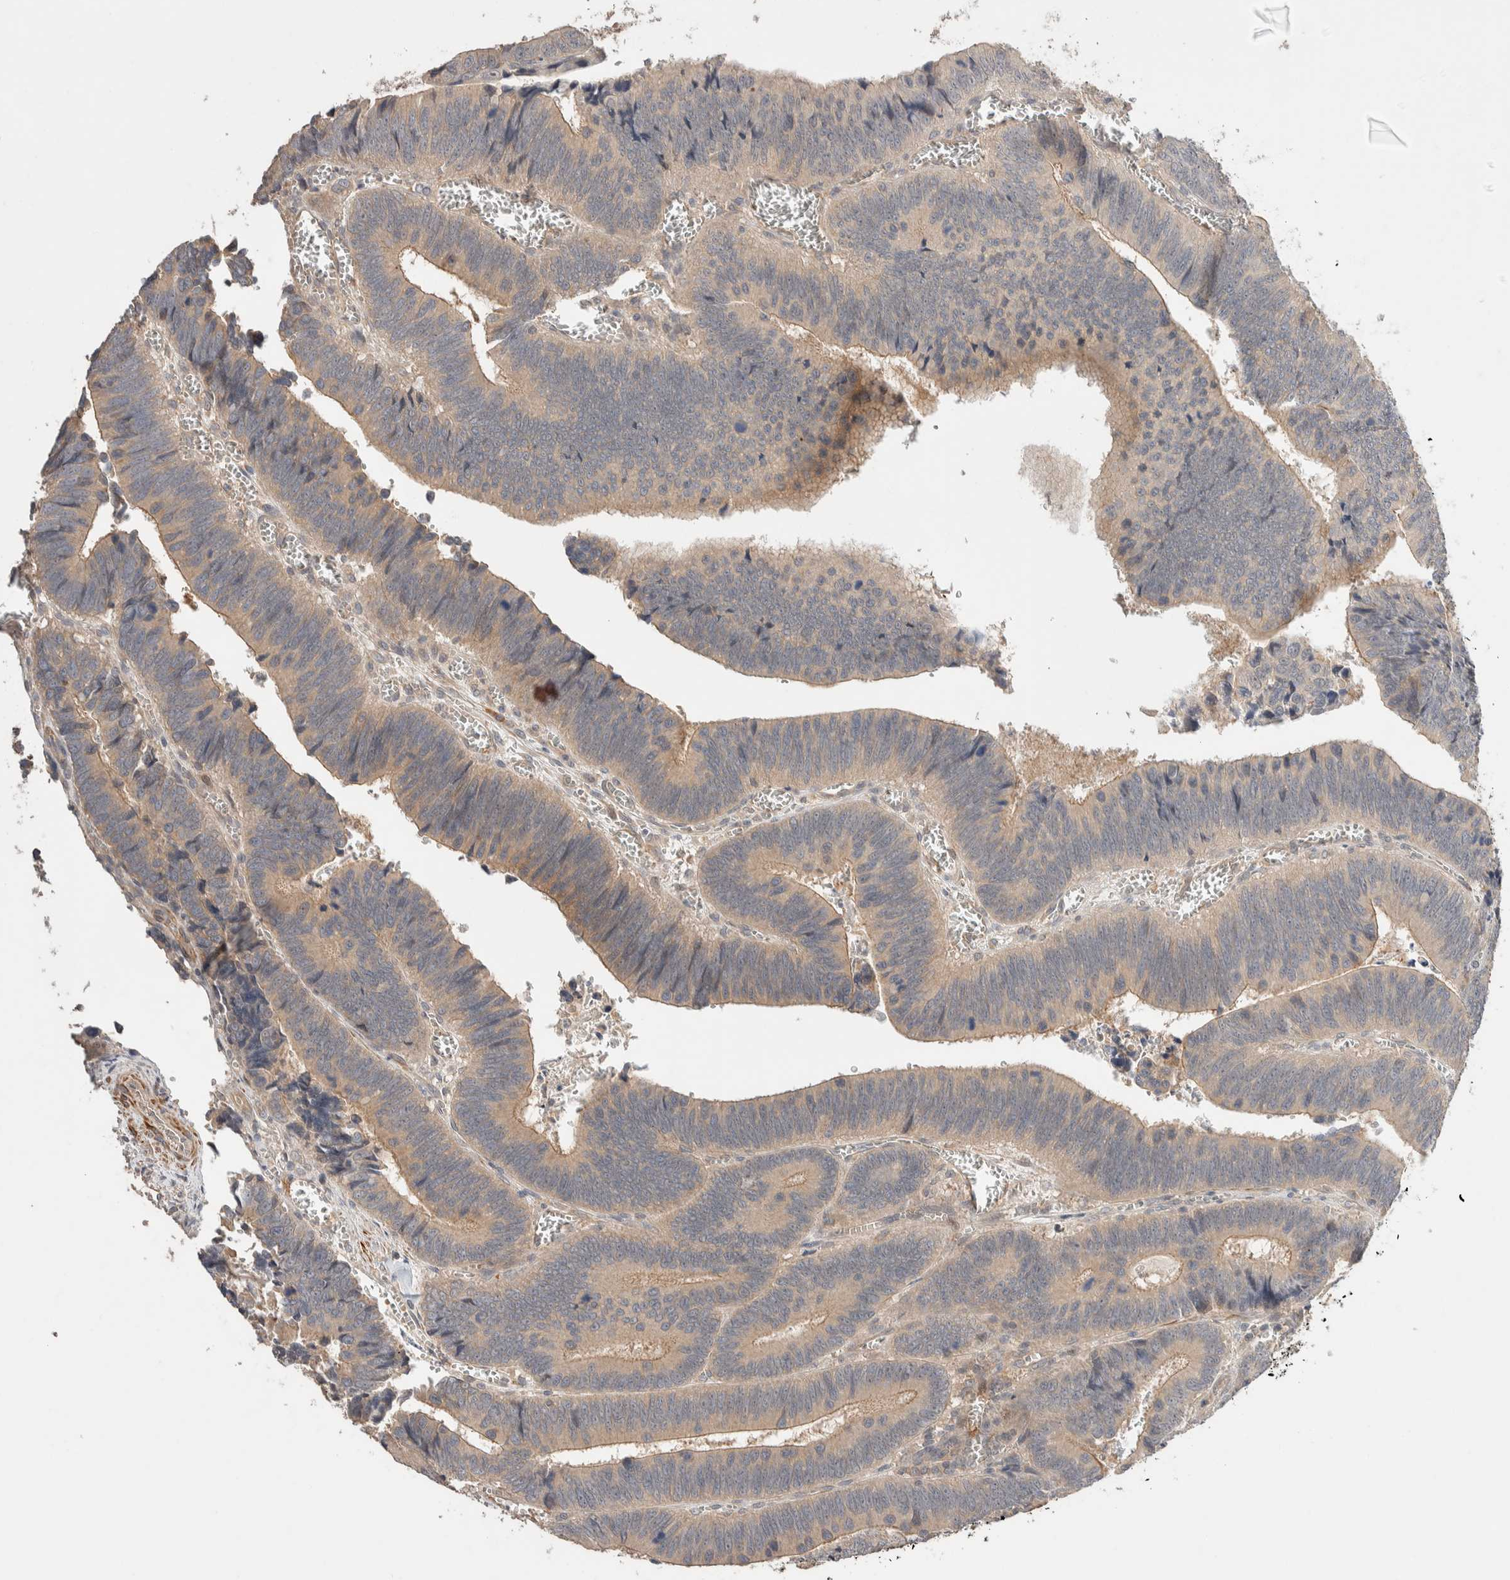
{"staining": {"intensity": "weak", "quantity": ">75%", "location": "cytoplasmic/membranous"}, "tissue": "colorectal cancer", "cell_type": "Tumor cells", "image_type": "cancer", "snomed": [{"axis": "morphology", "description": "Inflammation, NOS"}, {"axis": "morphology", "description": "Adenocarcinoma, NOS"}, {"axis": "topography", "description": "Colon"}], "caption": "An image of colorectal adenocarcinoma stained for a protein exhibits weak cytoplasmic/membranous brown staining in tumor cells.", "gene": "WDR91", "patient": {"sex": "male", "age": 72}}